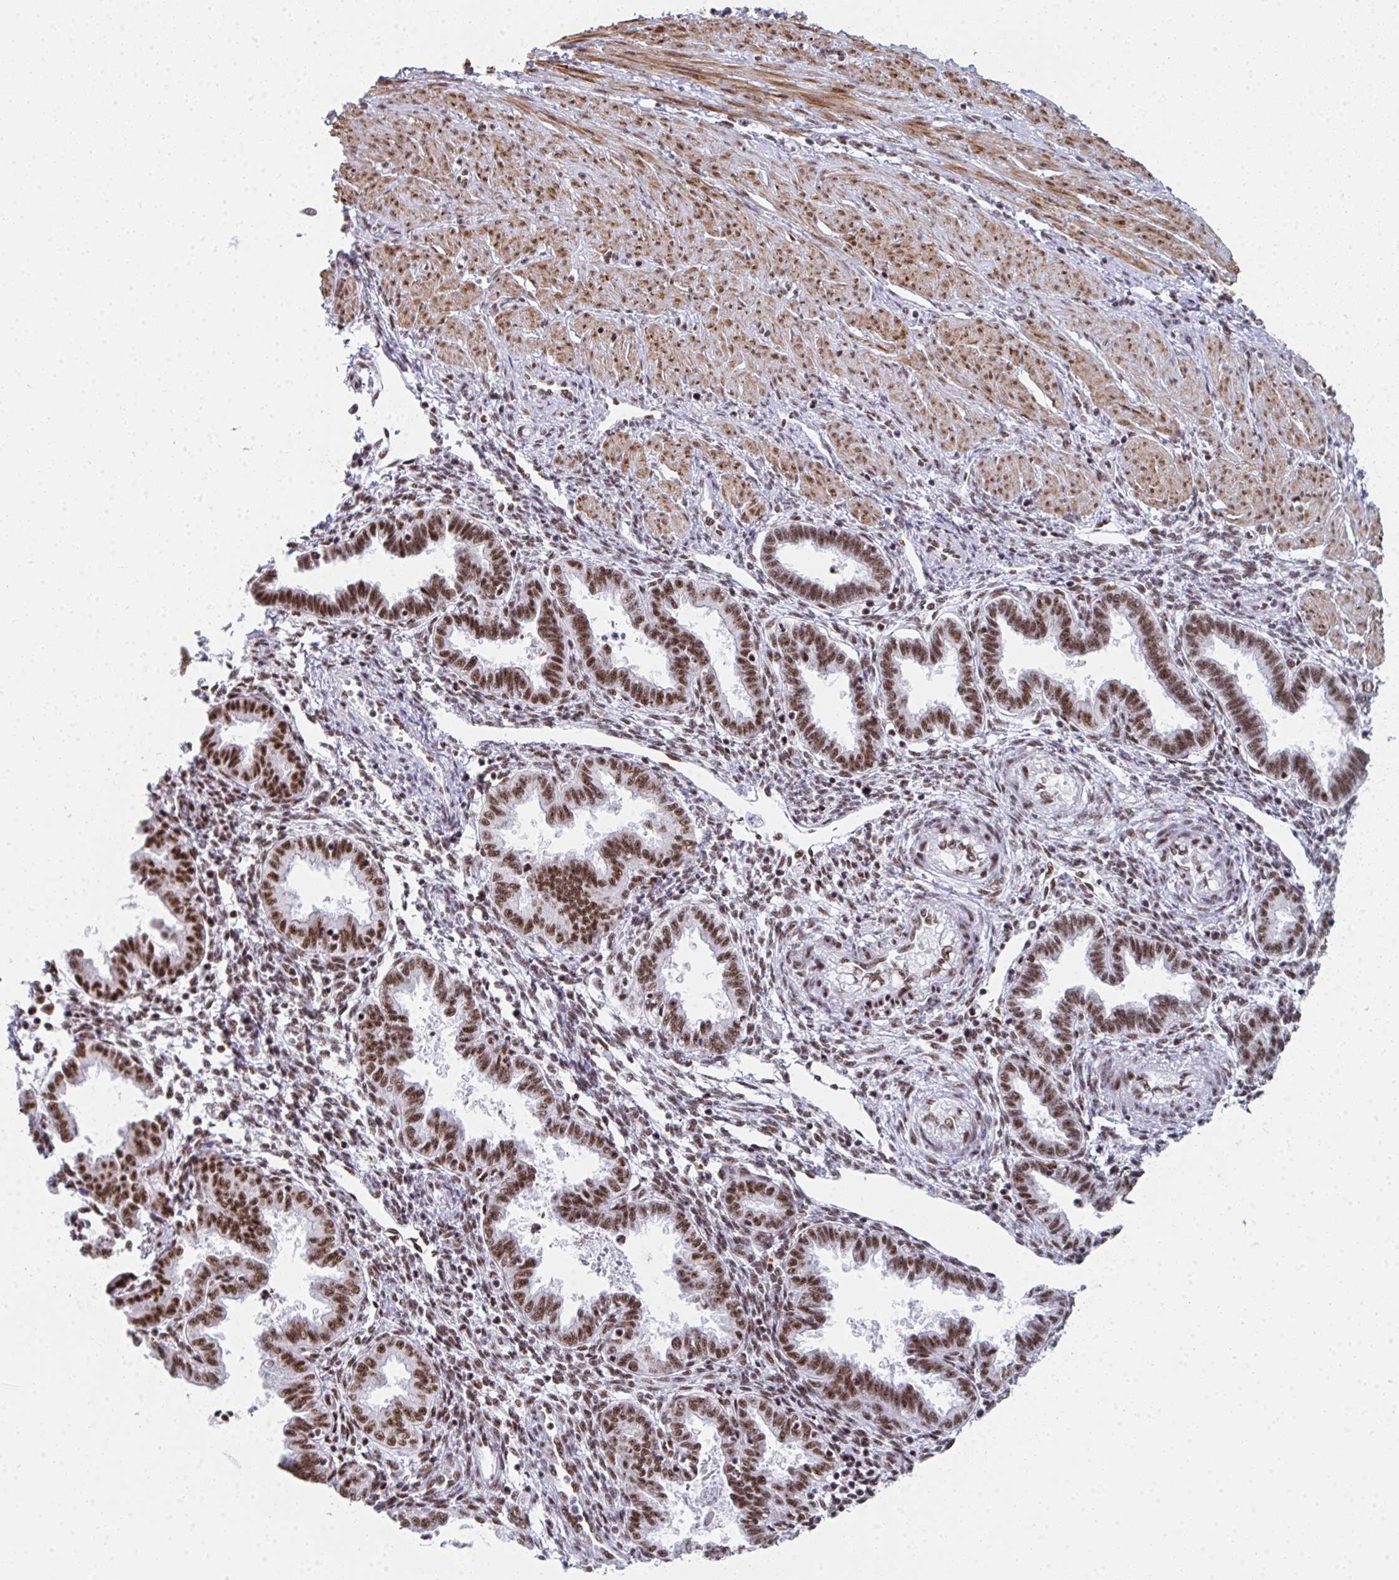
{"staining": {"intensity": "moderate", "quantity": "<25%", "location": "nuclear"}, "tissue": "endometrium", "cell_type": "Cells in endometrial stroma", "image_type": "normal", "snomed": [{"axis": "morphology", "description": "Normal tissue, NOS"}, {"axis": "topography", "description": "Endometrium"}], "caption": "Immunohistochemical staining of unremarkable human endometrium shows <25% levels of moderate nuclear protein staining in about <25% of cells in endometrial stroma. Immunohistochemistry stains the protein in brown and the nuclei are stained blue.", "gene": "SNRNP70", "patient": {"sex": "female", "age": 33}}